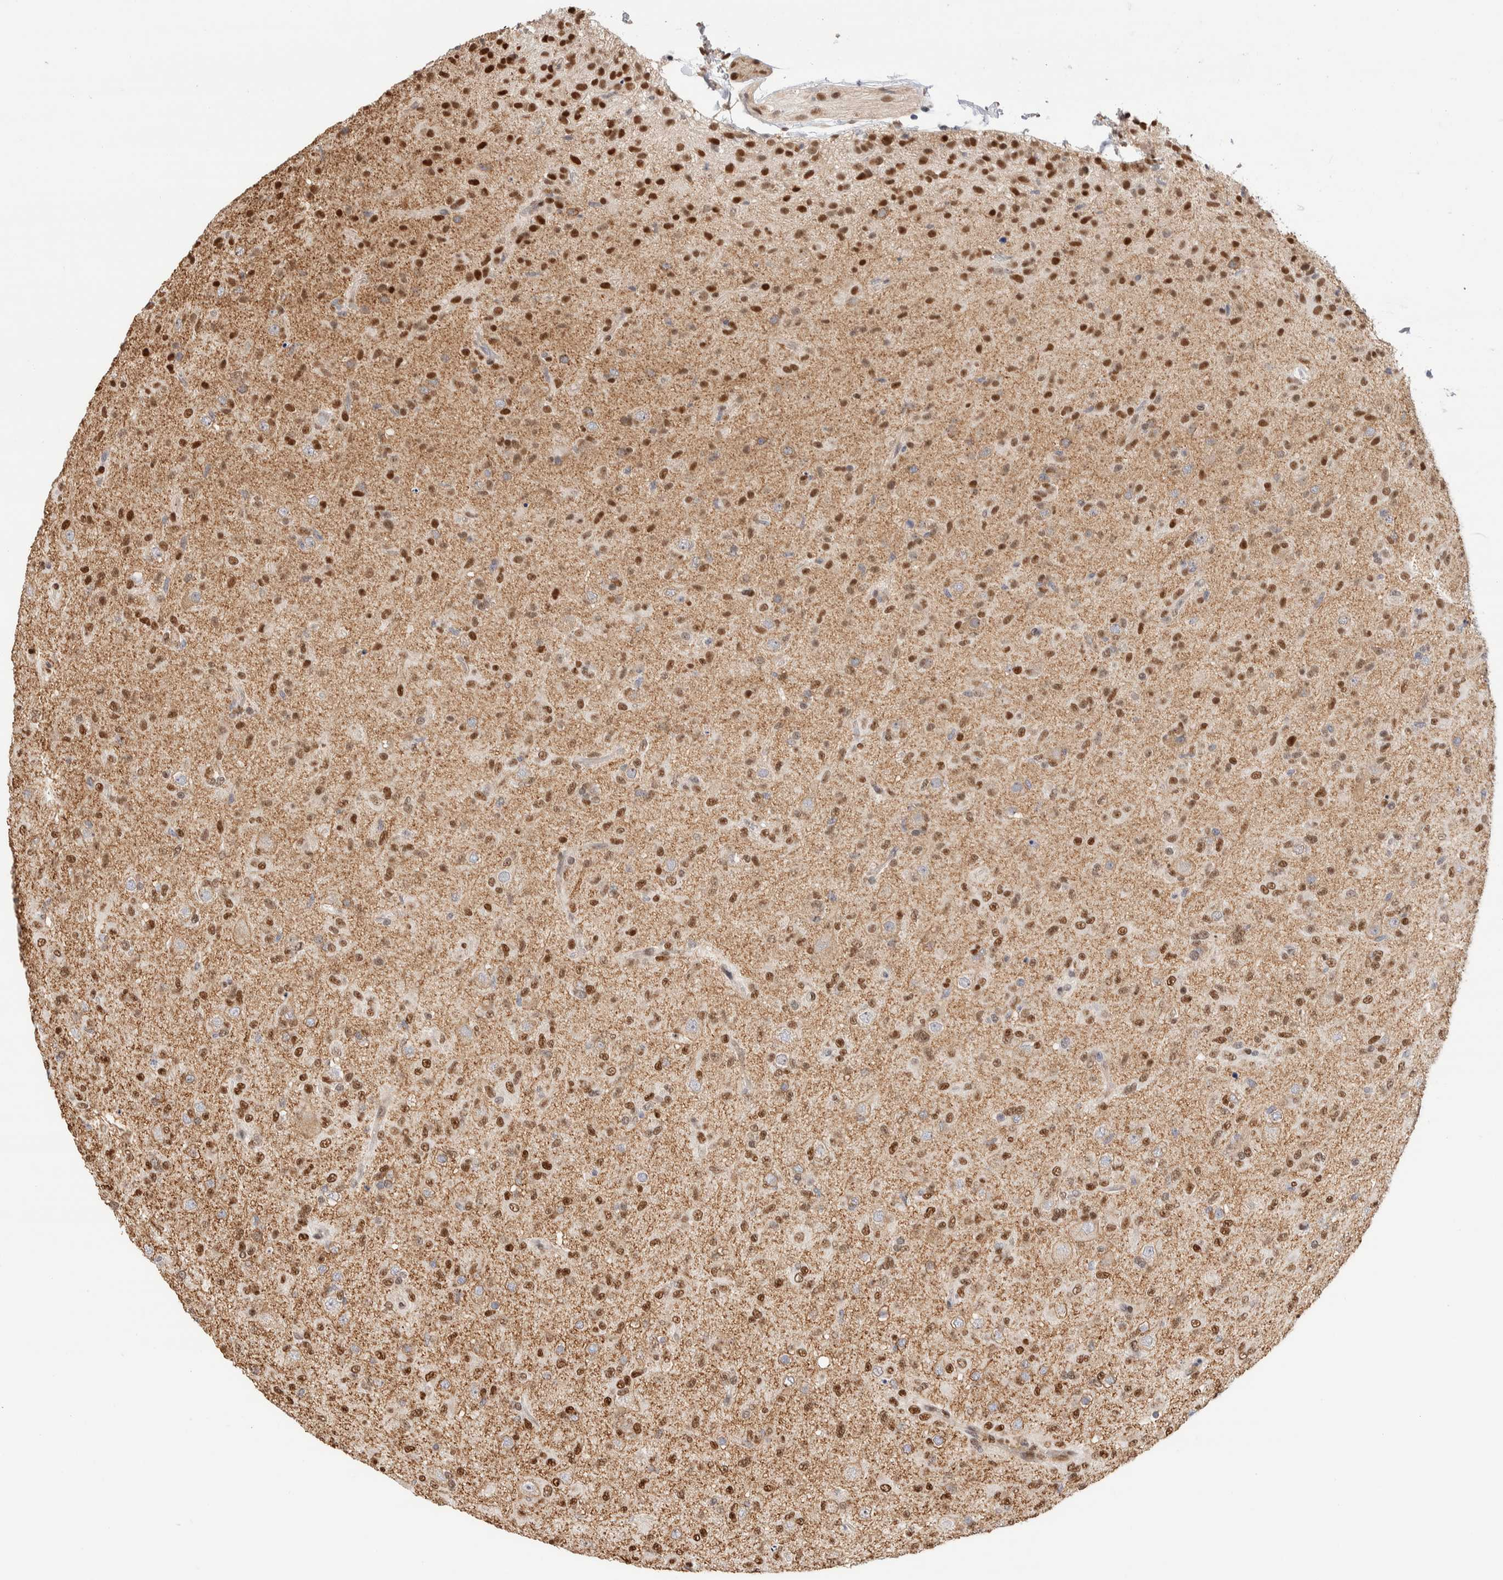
{"staining": {"intensity": "moderate", "quantity": "25%-75%", "location": "nuclear"}, "tissue": "glioma", "cell_type": "Tumor cells", "image_type": "cancer", "snomed": [{"axis": "morphology", "description": "Glioma, malignant, Low grade"}, {"axis": "topography", "description": "Brain"}], "caption": "The photomicrograph demonstrates immunohistochemical staining of glioma. There is moderate nuclear positivity is seen in approximately 25%-75% of tumor cells.", "gene": "NSMAF", "patient": {"sex": "male", "age": 65}}